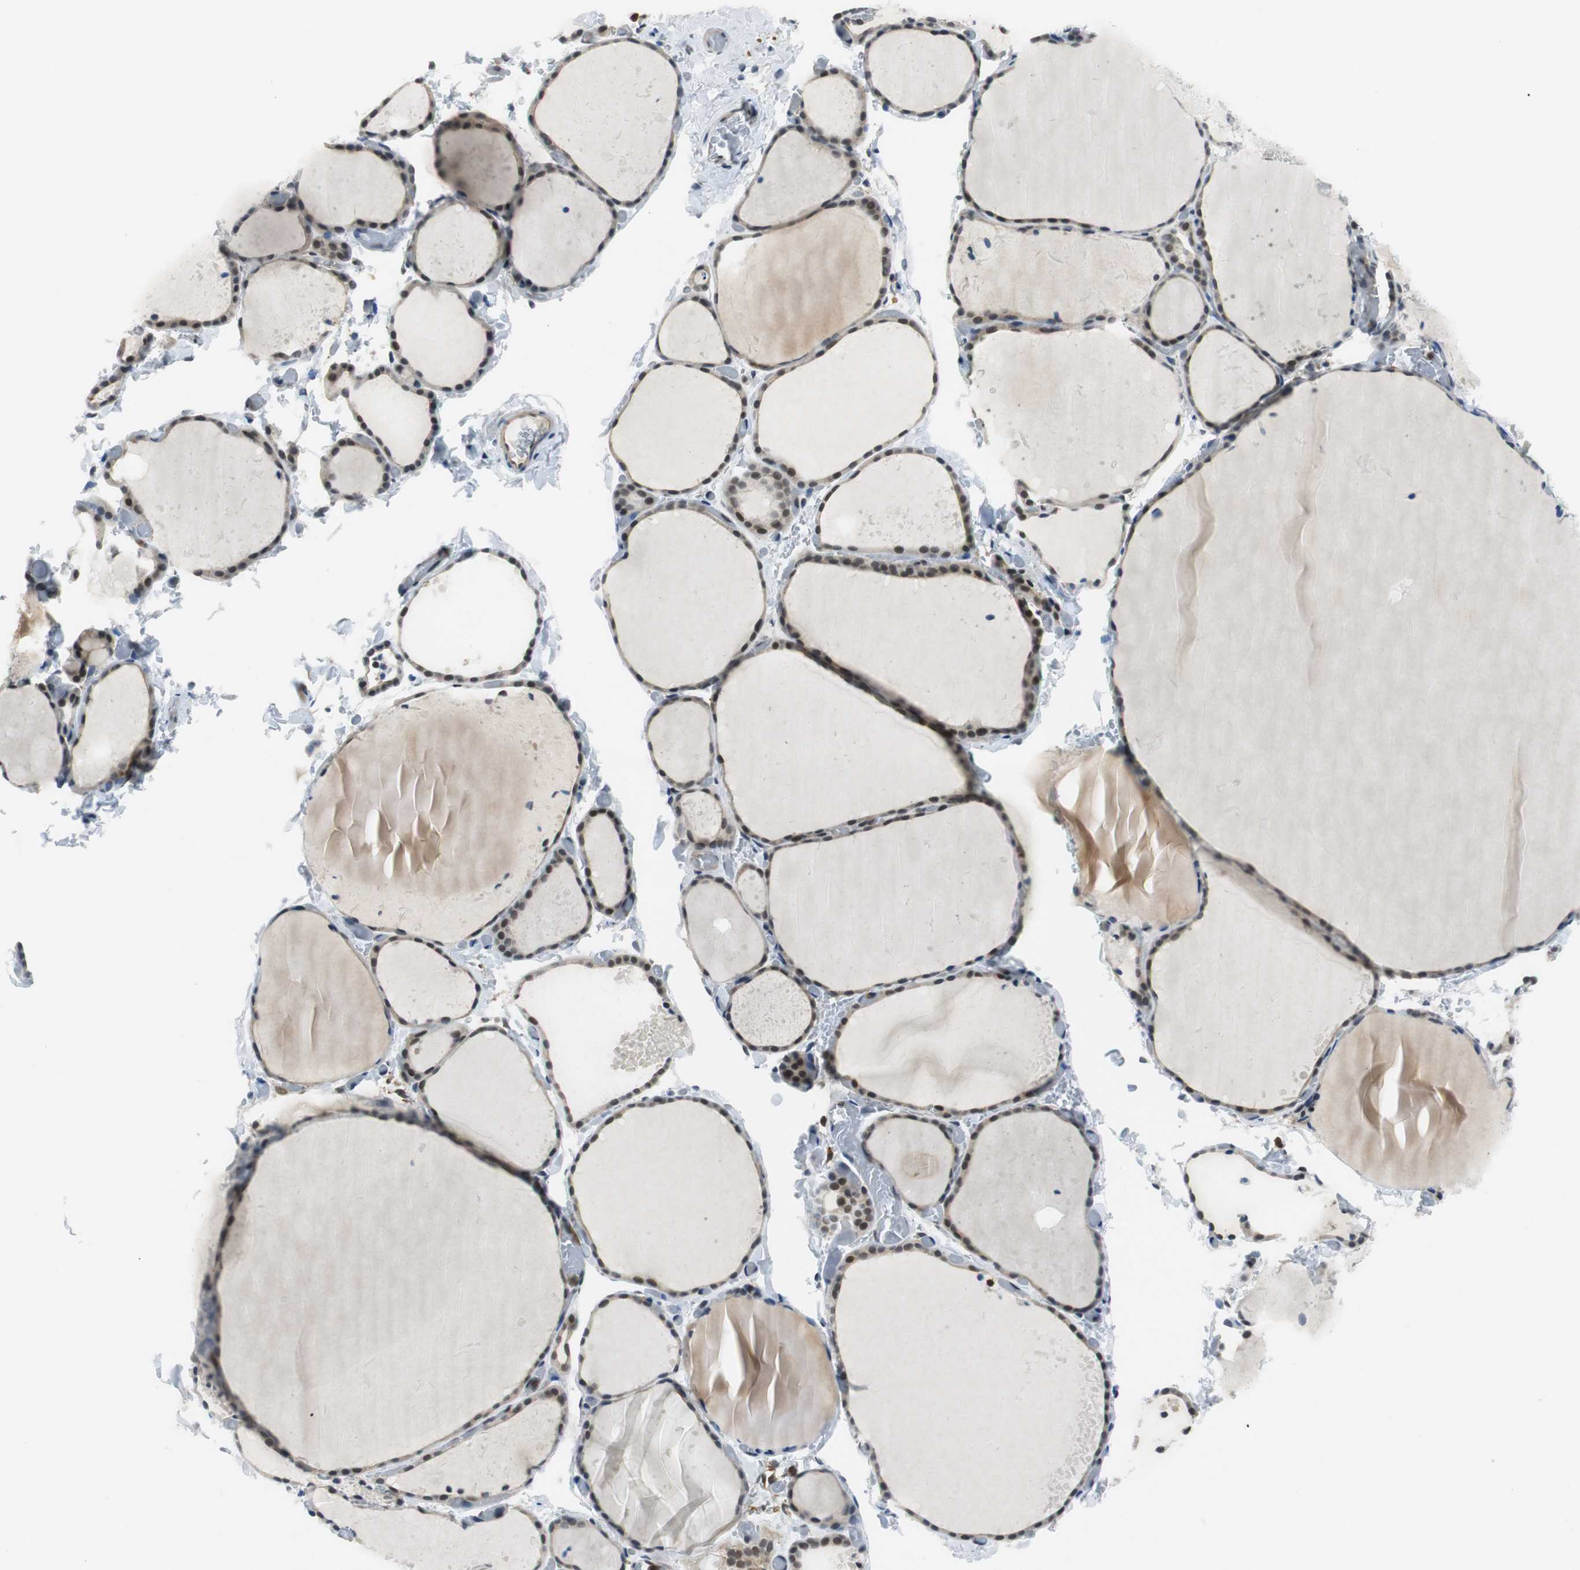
{"staining": {"intensity": "moderate", "quantity": ">75%", "location": "cytoplasmic/membranous,nuclear"}, "tissue": "thyroid gland", "cell_type": "Glandular cells", "image_type": "normal", "snomed": [{"axis": "morphology", "description": "Normal tissue, NOS"}, {"axis": "topography", "description": "Thyroid gland"}], "caption": "Protein staining of benign thyroid gland reveals moderate cytoplasmic/membranous,nuclear positivity in approximately >75% of glandular cells. The staining is performed using DAB (3,3'-diaminobenzidine) brown chromogen to label protein expression. The nuclei are counter-stained blue using hematoxylin.", "gene": "ARPC3", "patient": {"sex": "female", "age": 22}}